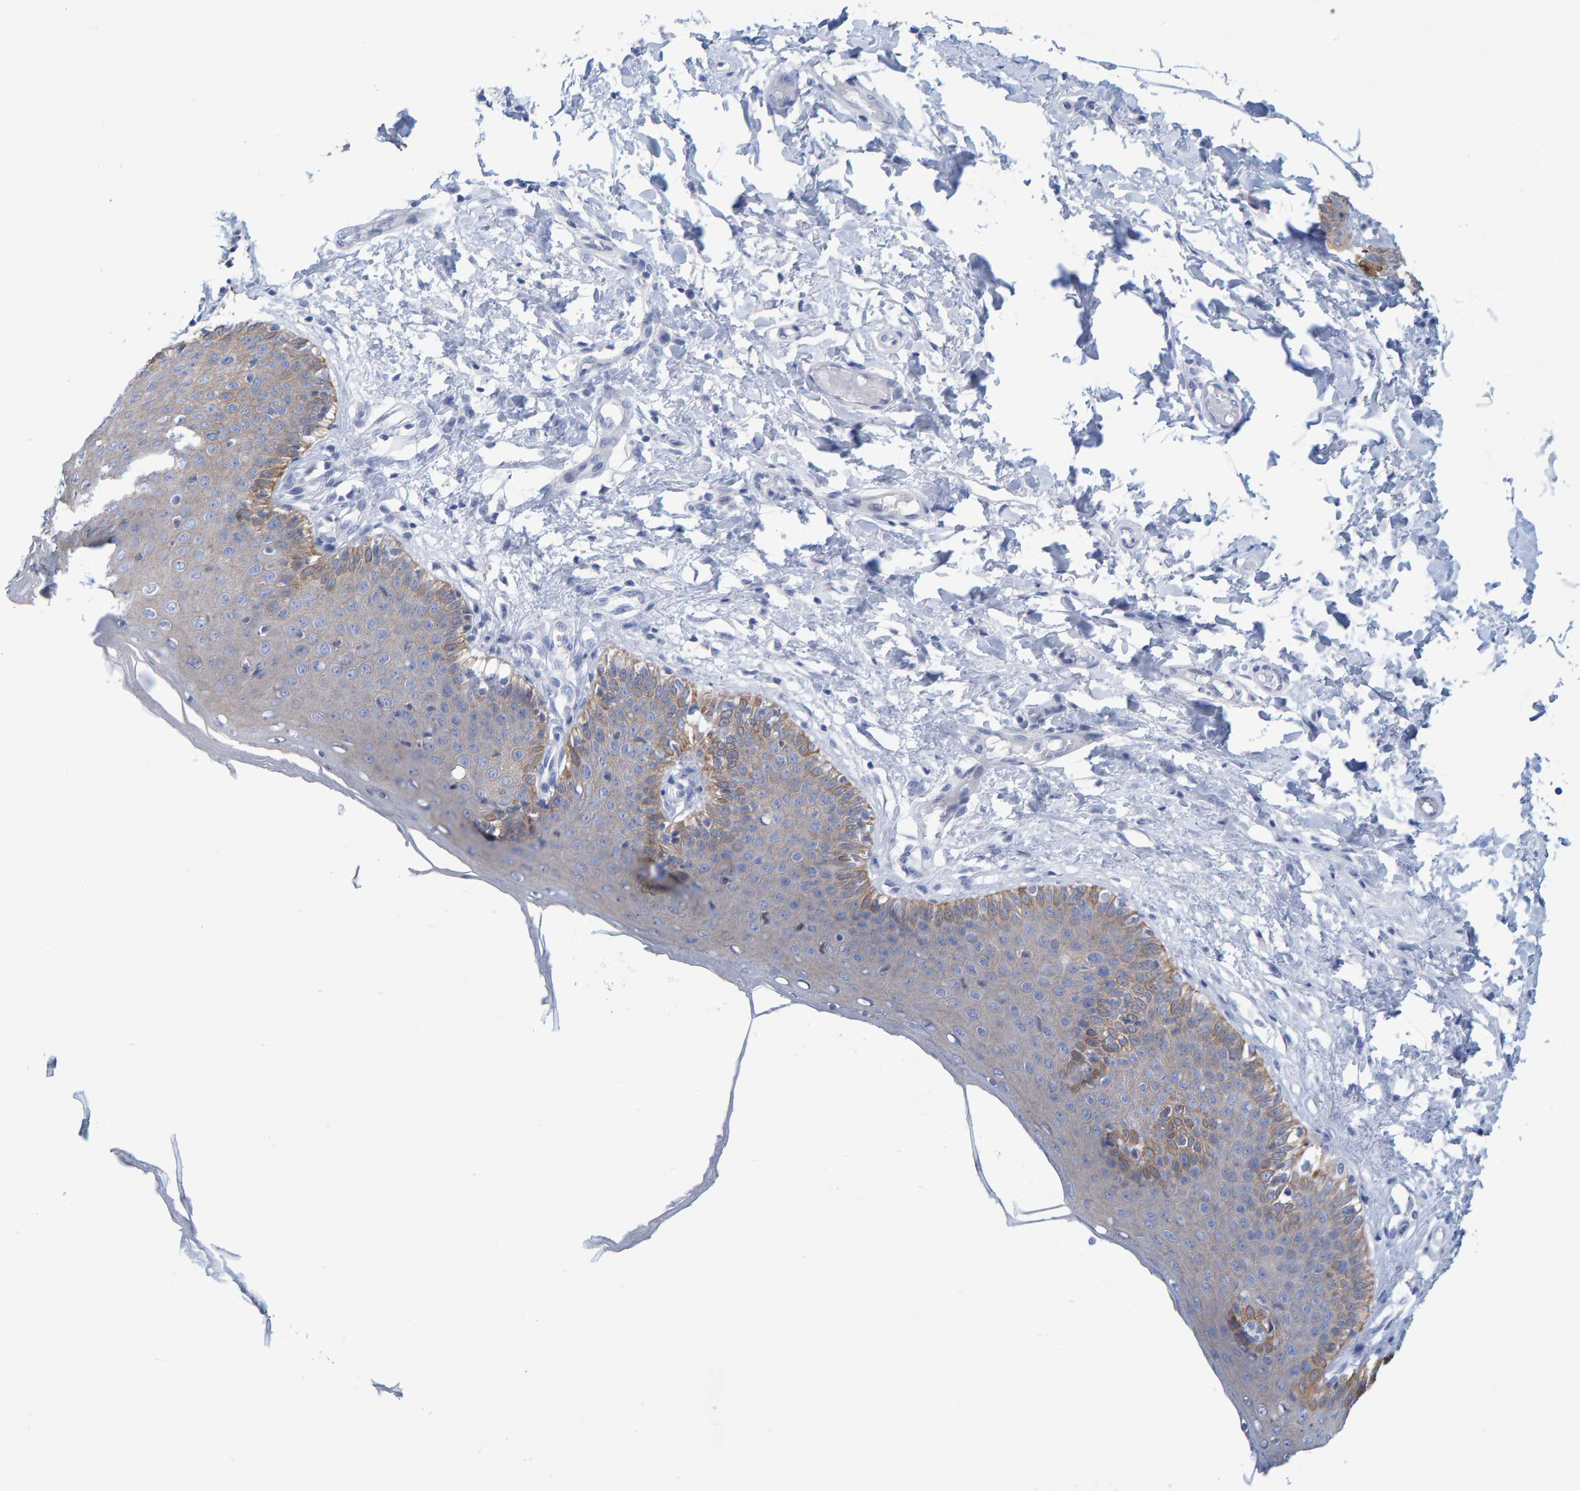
{"staining": {"intensity": "moderate", "quantity": "25%-75%", "location": "cytoplasmic/membranous"}, "tissue": "skin", "cell_type": "Epidermal cells", "image_type": "normal", "snomed": [{"axis": "morphology", "description": "Normal tissue, NOS"}, {"axis": "topography", "description": "Vulva"}], "caption": "An image showing moderate cytoplasmic/membranous positivity in about 25%-75% of epidermal cells in normal skin, as visualized by brown immunohistochemical staining.", "gene": "JAKMIP3", "patient": {"sex": "female", "age": 66}}